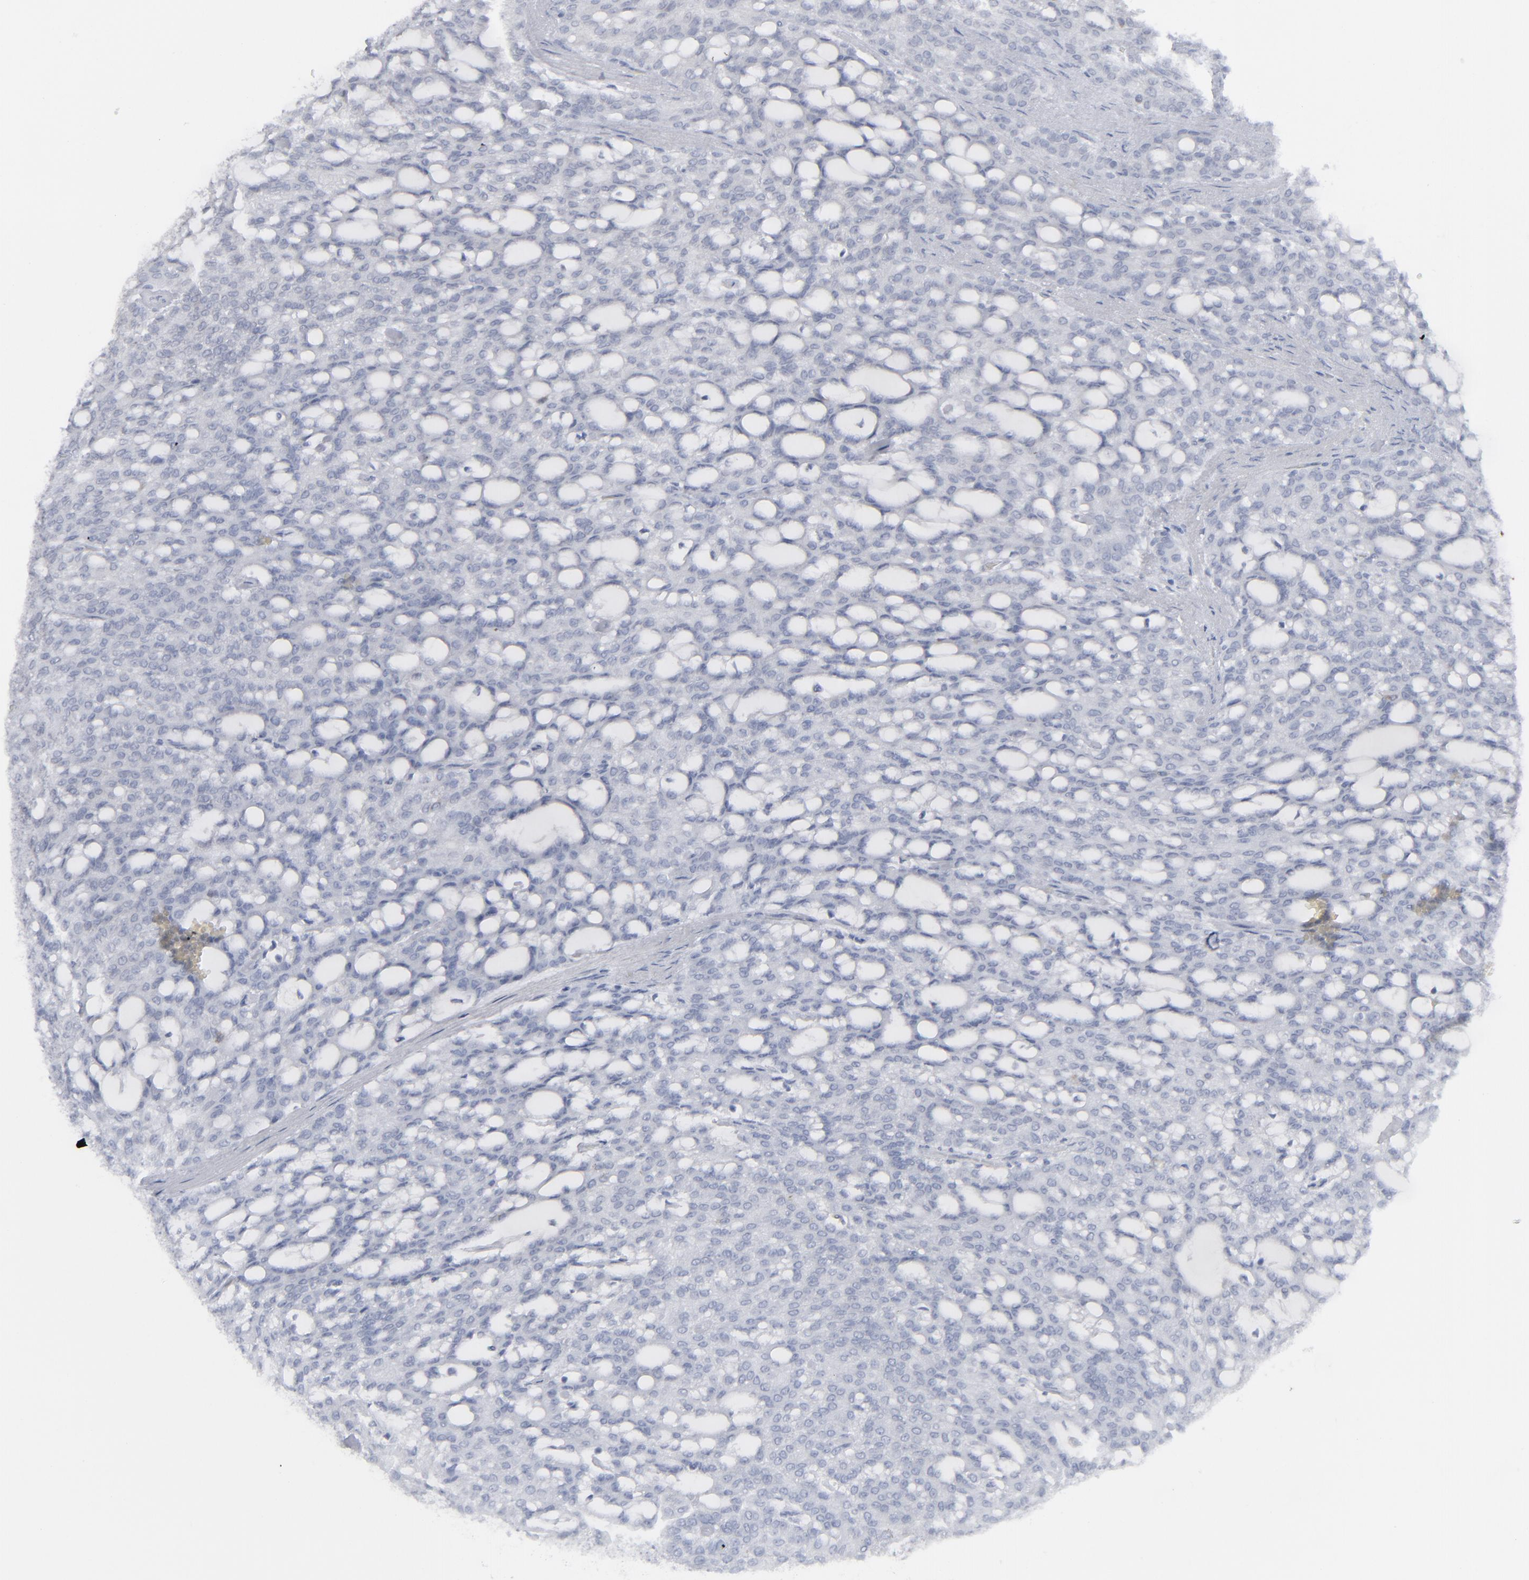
{"staining": {"intensity": "negative", "quantity": "none", "location": "none"}, "tissue": "renal cancer", "cell_type": "Tumor cells", "image_type": "cancer", "snomed": [{"axis": "morphology", "description": "Adenocarcinoma, NOS"}, {"axis": "topography", "description": "Kidney"}], "caption": "Immunohistochemistry of human adenocarcinoma (renal) shows no staining in tumor cells. (DAB IHC, high magnification).", "gene": "NUP88", "patient": {"sex": "male", "age": 63}}